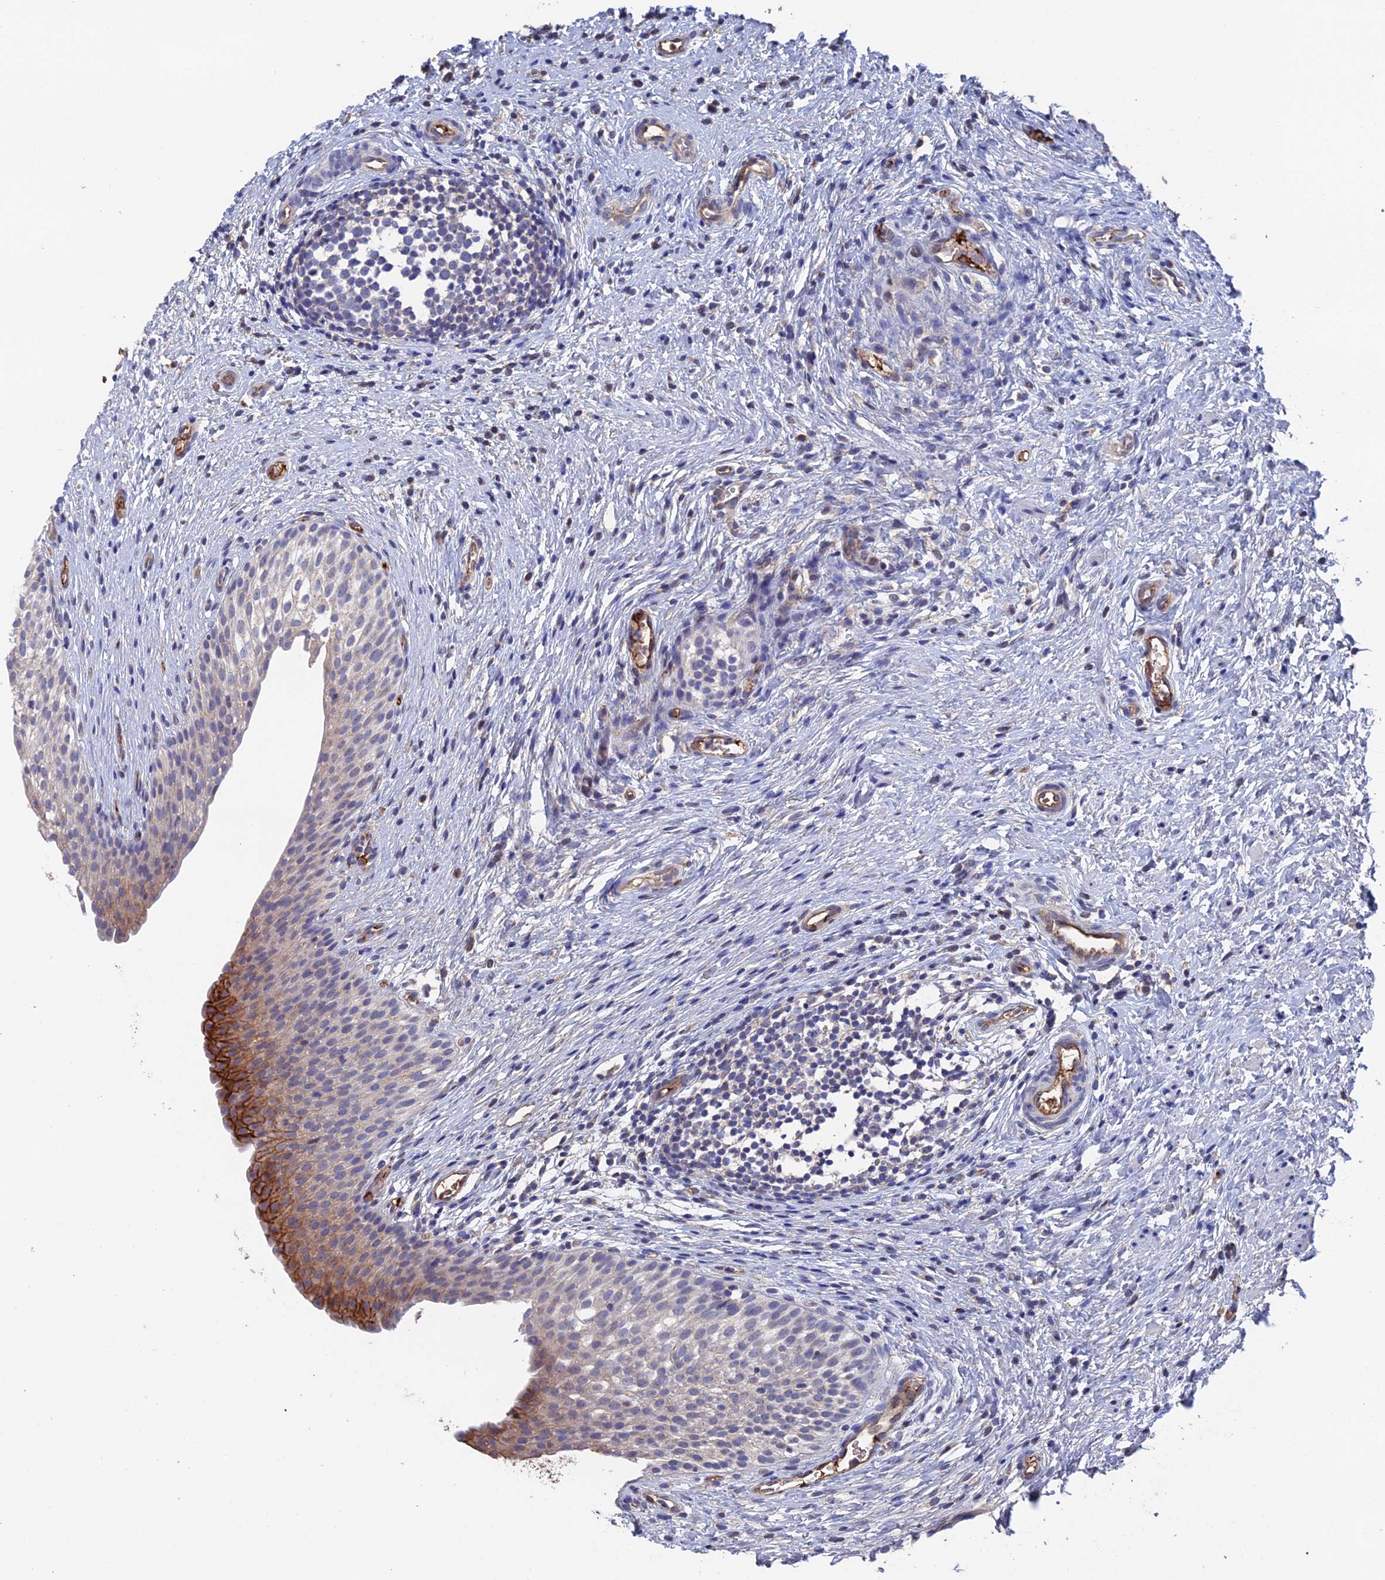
{"staining": {"intensity": "strong", "quantity": "<25%", "location": "cytoplasmic/membranous"}, "tissue": "urinary bladder", "cell_type": "Urothelial cells", "image_type": "normal", "snomed": [{"axis": "morphology", "description": "Normal tissue, NOS"}, {"axis": "topography", "description": "Urinary bladder"}], "caption": "This image displays unremarkable urinary bladder stained with IHC to label a protein in brown. The cytoplasmic/membranous of urothelial cells show strong positivity for the protein. Nuclei are counter-stained blue.", "gene": "HPF1", "patient": {"sex": "male", "age": 1}}